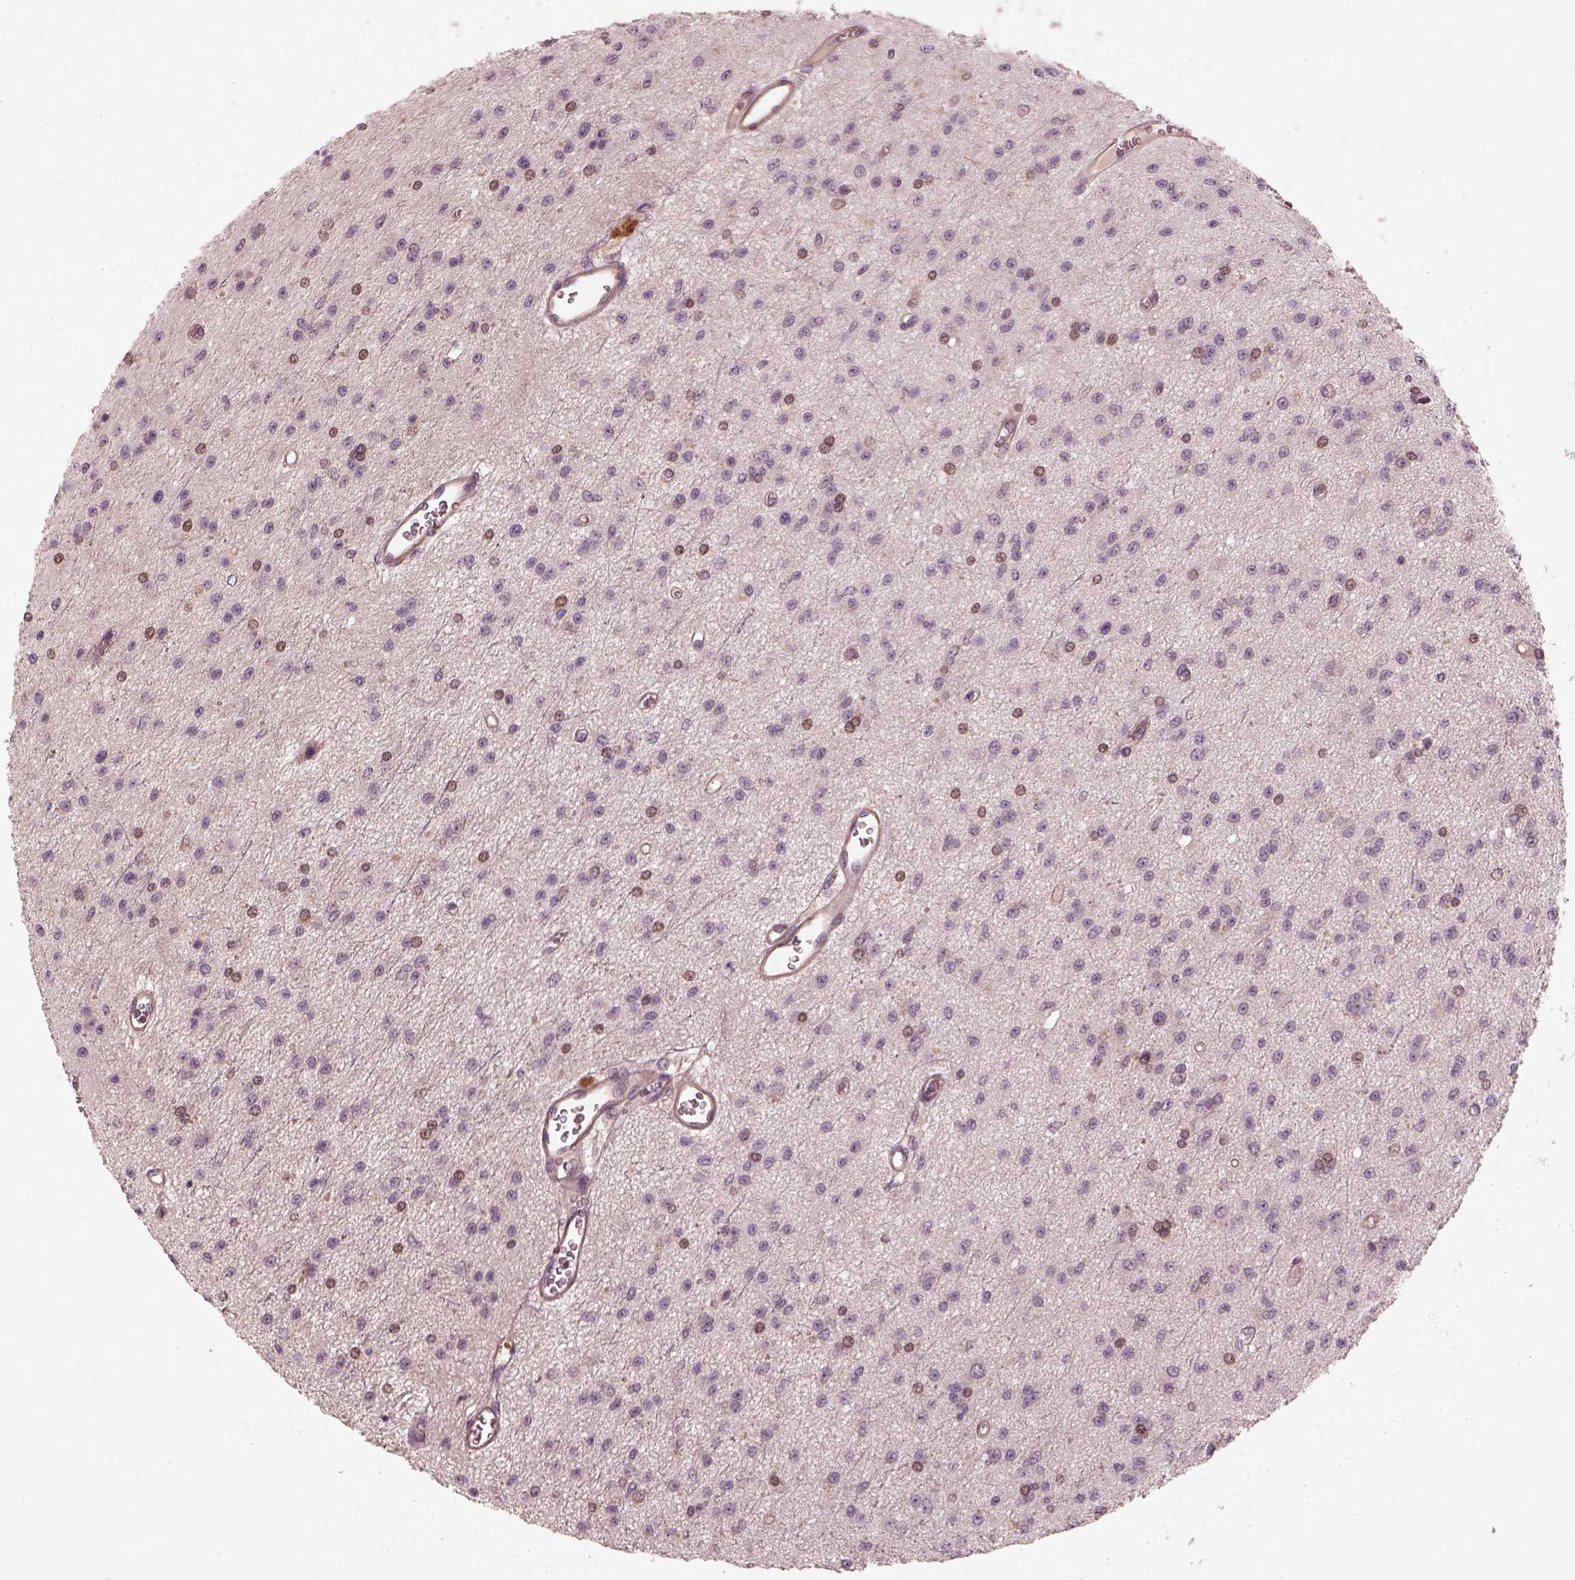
{"staining": {"intensity": "negative", "quantity": "none", "location": "none"}, "tissue": "glioma", "cell_type": "Tumor cells", "image_type": "cancer", "snomed": [{"axis": "morphology", "description": "Glioma, malignant, Low grade"}, {"axis": "topography", "description": "Brain"}], "caption": "Tumor cells are negative for protein expression in human malignant low-grade glioma.", "gene": "FAM107B", "patient": {"sex": "female", "age": 45}}